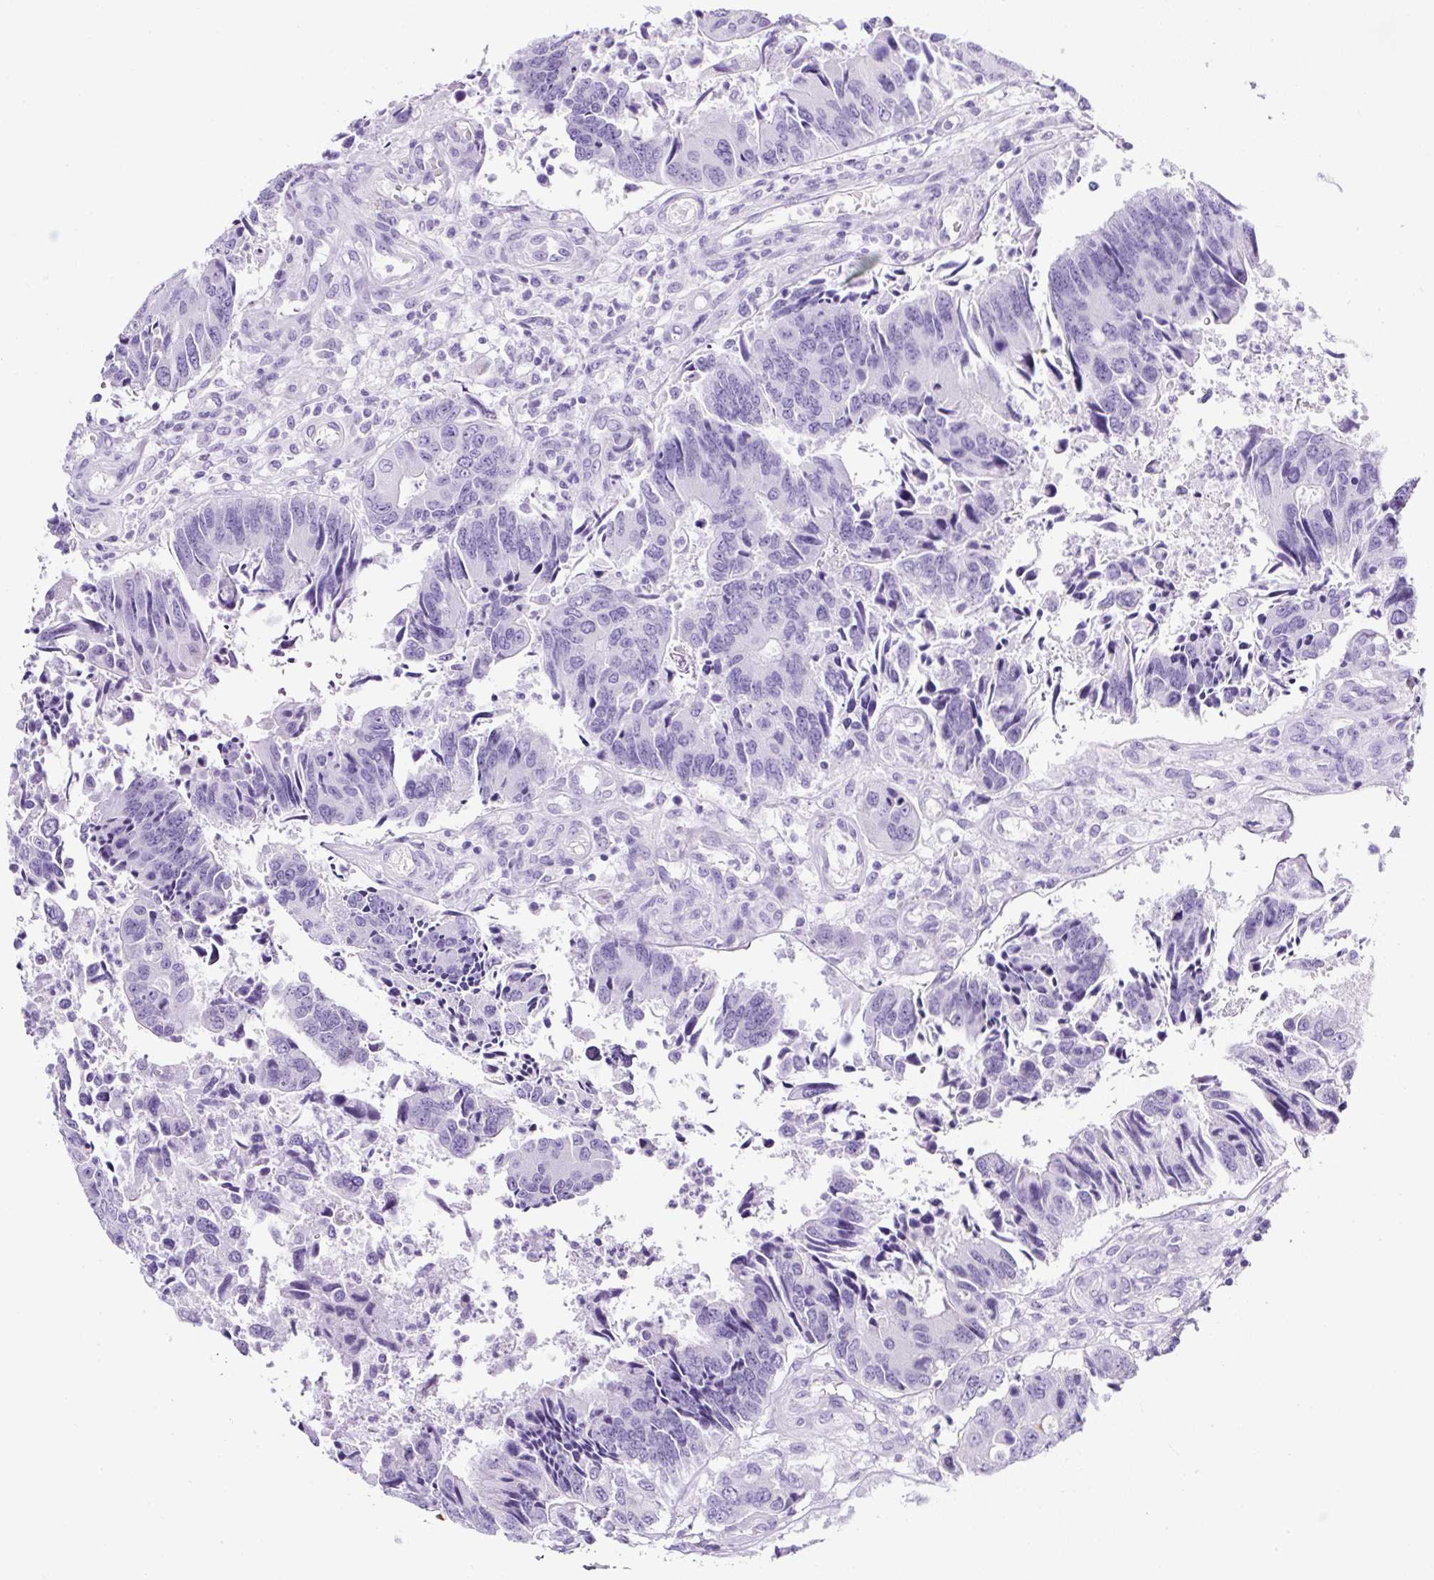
{"staining": {"intensity": "negative", "quantity": "none", "location": "none"}, "tissue": "colorectal cancer", "cell_type": "Tumor cells", "image_type": "cancer", "snomed": [{"axis": "morphology", "description": "Adenocarcinoma, NOS"}, {"axis": "topography", "description": "Colon"}], "caption": "DAB (3,3'-diaminobenzidine) immunohistochemical staining of human adenocarcinoma (colorectal) exhibits no significant staining in tumor cells. (DAB immunohistochemistry (IHC), high magnification).", "gene": "TMEM200B", "patient": {"sex": "female", "age": 67}}